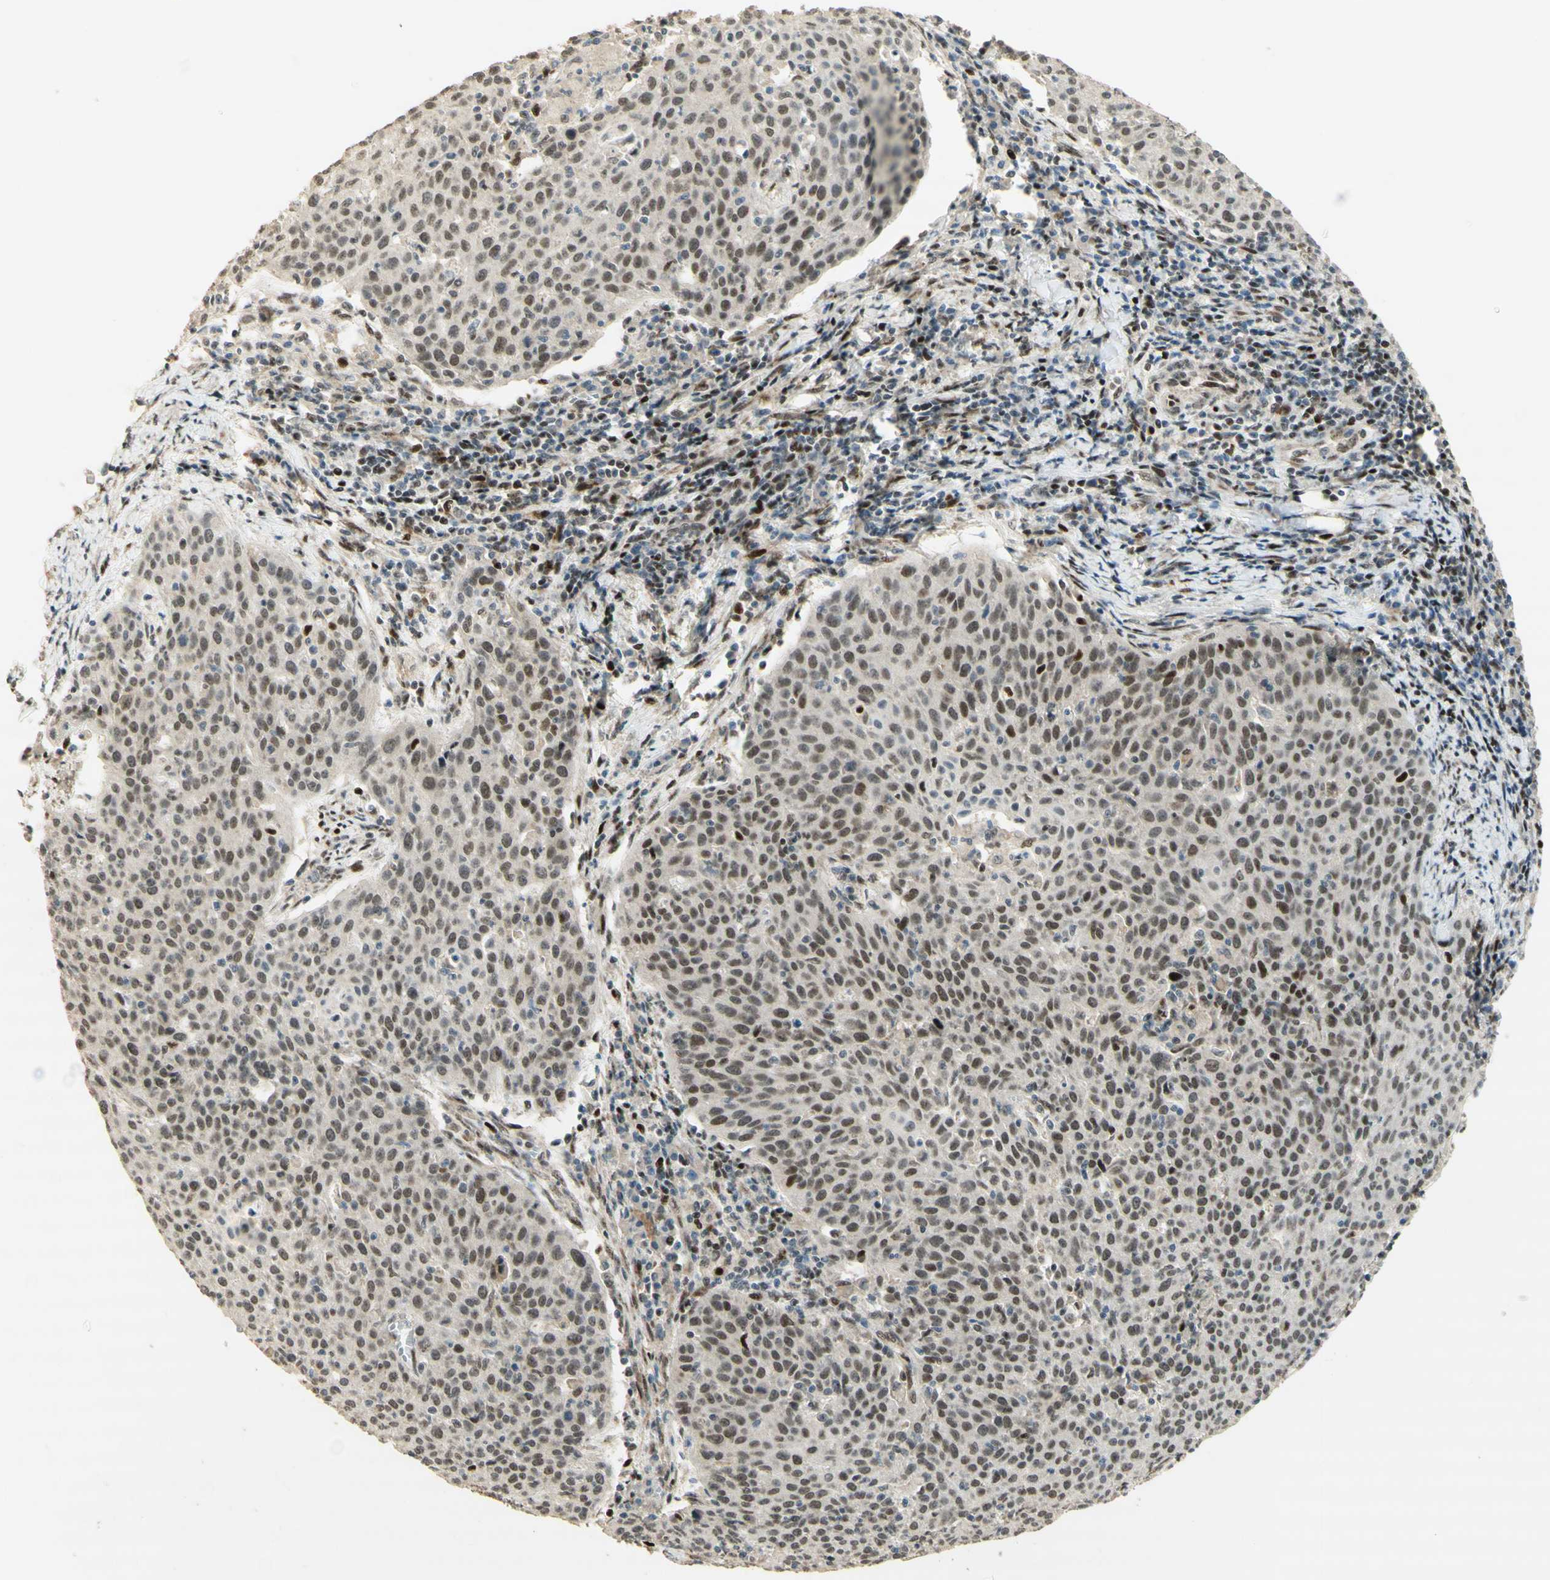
{"staining": {"intensity": "moderate", "quantity": ">75%", "location": "nuclear"}, "tissue": "cervical cancer", "cell_type": "Tumor cells", "image_type": "cancer", "snomed": [{"axis": "morphology", "description": "Squamous cell carcinoma, NOS"}, {"axis": "topography", "description": "Cervix"}], "caption": "A photomicrograph of human cervical cancer stained for a protein reveals moderate nuclear brown staining in tumor cells.", "gene": "FOXP1", "patient": {"sex": "female", "age": 38}}